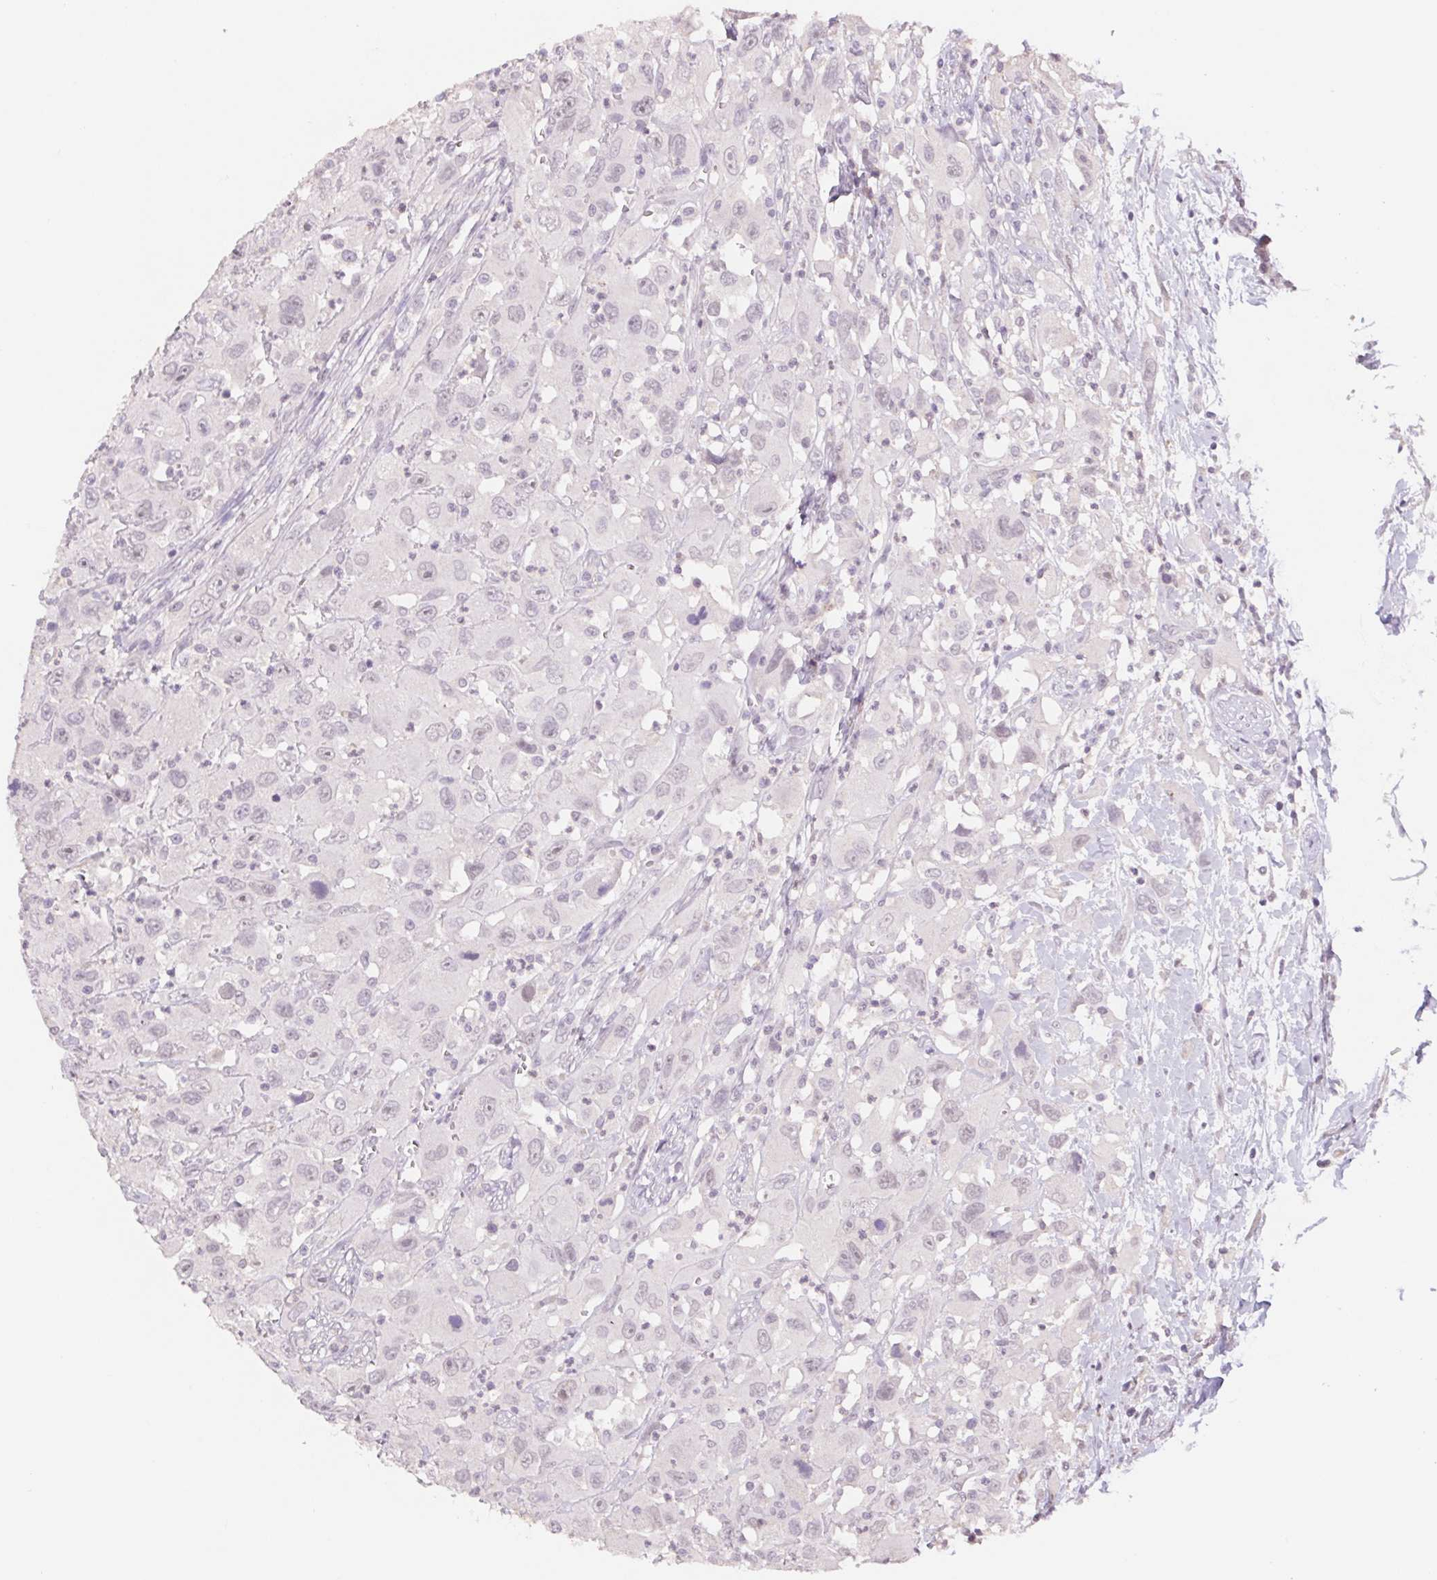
{"staining": {"intensity": "negative", "quantity": "none", "location": "none"}, "tissue": "head and neck cancer", "cell_type": "Tumor cells", "image_type": "cancer", "snomed": [{"axis": "morphology", "description": "Squamous cell carcinoma, NOS"}, {"axis": "morphology", "description": "Squamous cell carcinoma, metastatic, NOS"}, {"axis": "topography", "description": "Oral tissue"}, {"axis": "topography", "description": "Head-Neck"}], "caption": "This photomicrograph is of squamous cell carcinoma (head and neck) stained with immunohistochemistry to label a protein in brown with the nuclei are counter-stained blue. There is no positivity in tumor cells.", "gene": "PNMA8B", "patient": {"sex": "female", "age": 85}}